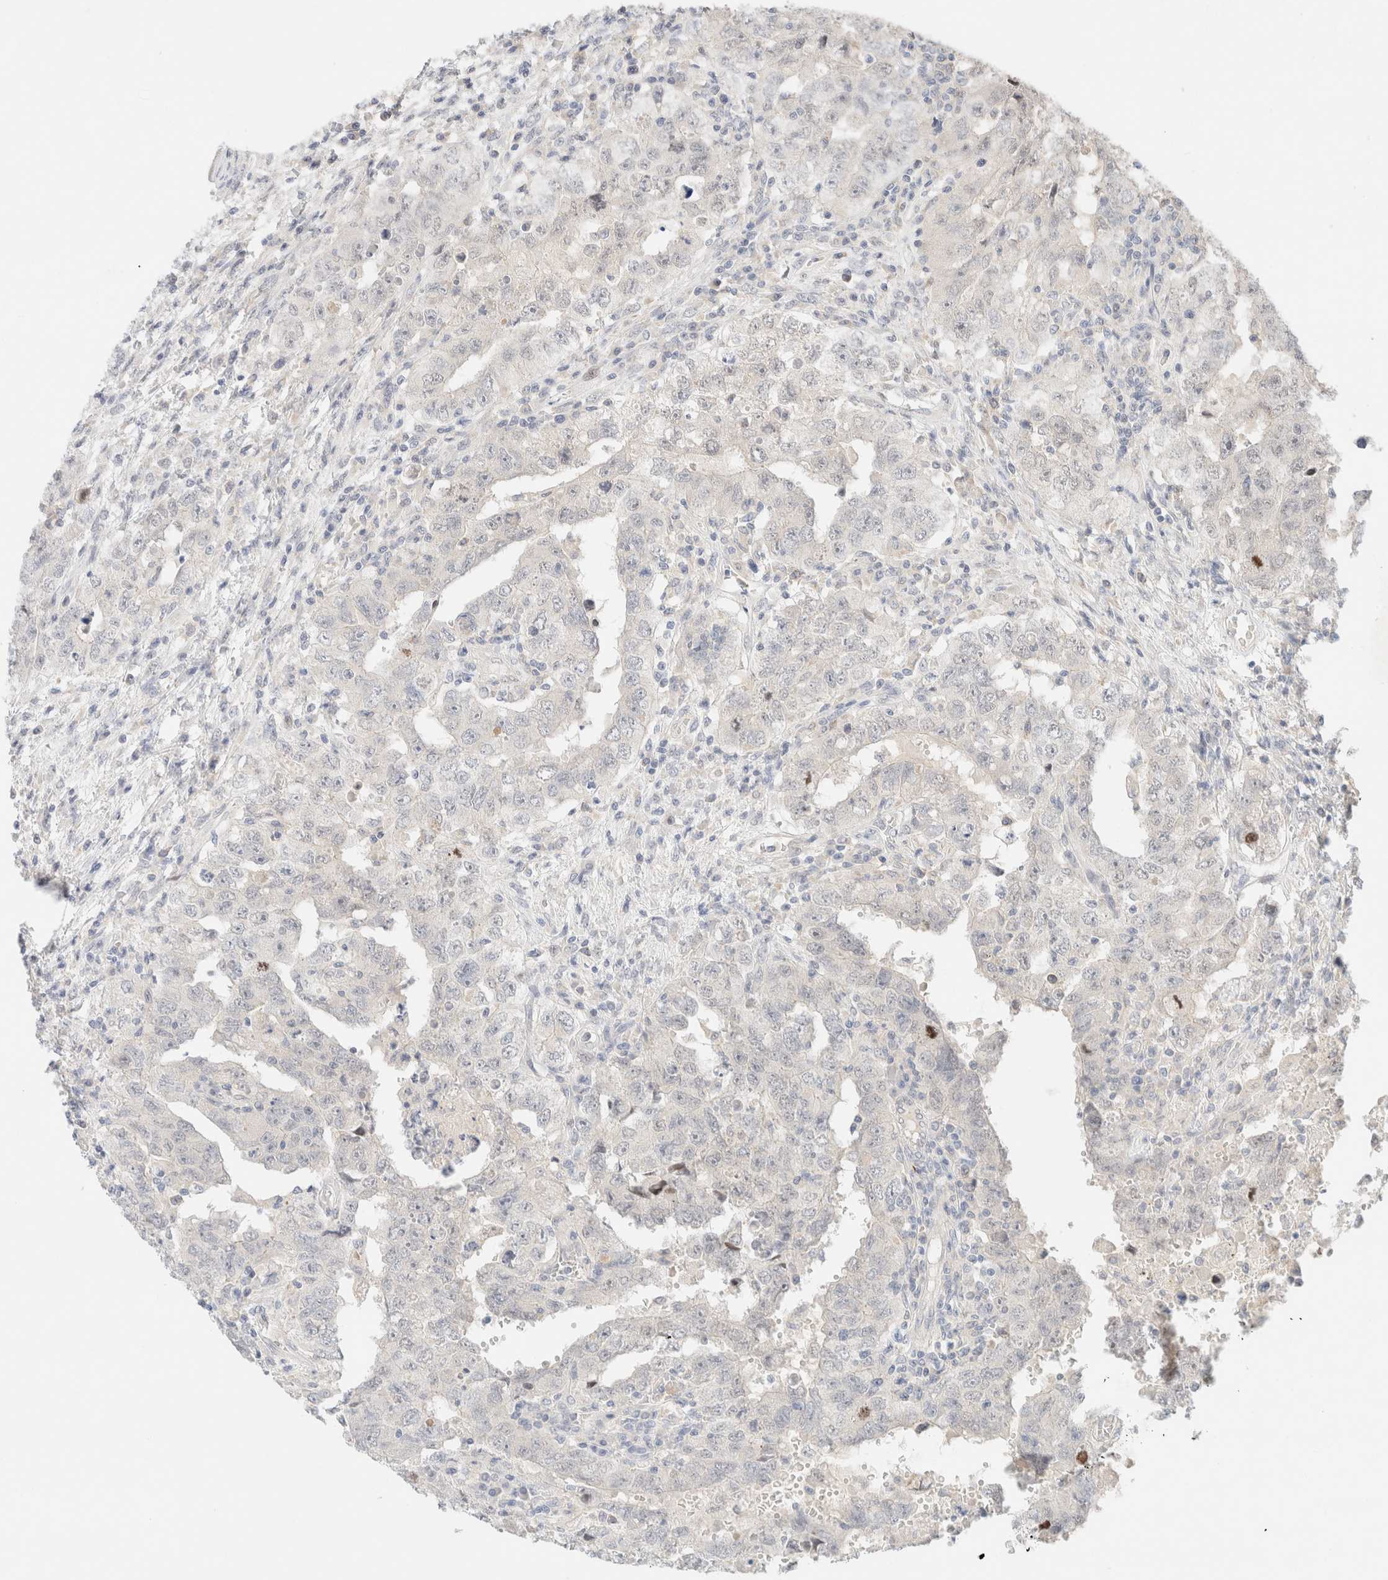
{"staining": {"intensity": "negative", "quantity": "none", "location": "none"}, "tissue": "testis cancer", "cell_type": "Tumor cells", "image_type": "cancer", "snomed": [{"axis": "morphology", "description": "Carcinoma, Embryonal, NOS"}, {"axis": "topography", "description": "Testis"}], "caption": "Protein analysis of embryonal carcinoma (testis) exhibits no significant positivity in tumor cells. The staining is performed using DAB (3,3'-diaminobenzidine) brown chromogen with nuclei counter-stained in using hematoxylin.", "gene": "SGSM2", "patient": {"sex": "male", "age": 26}}